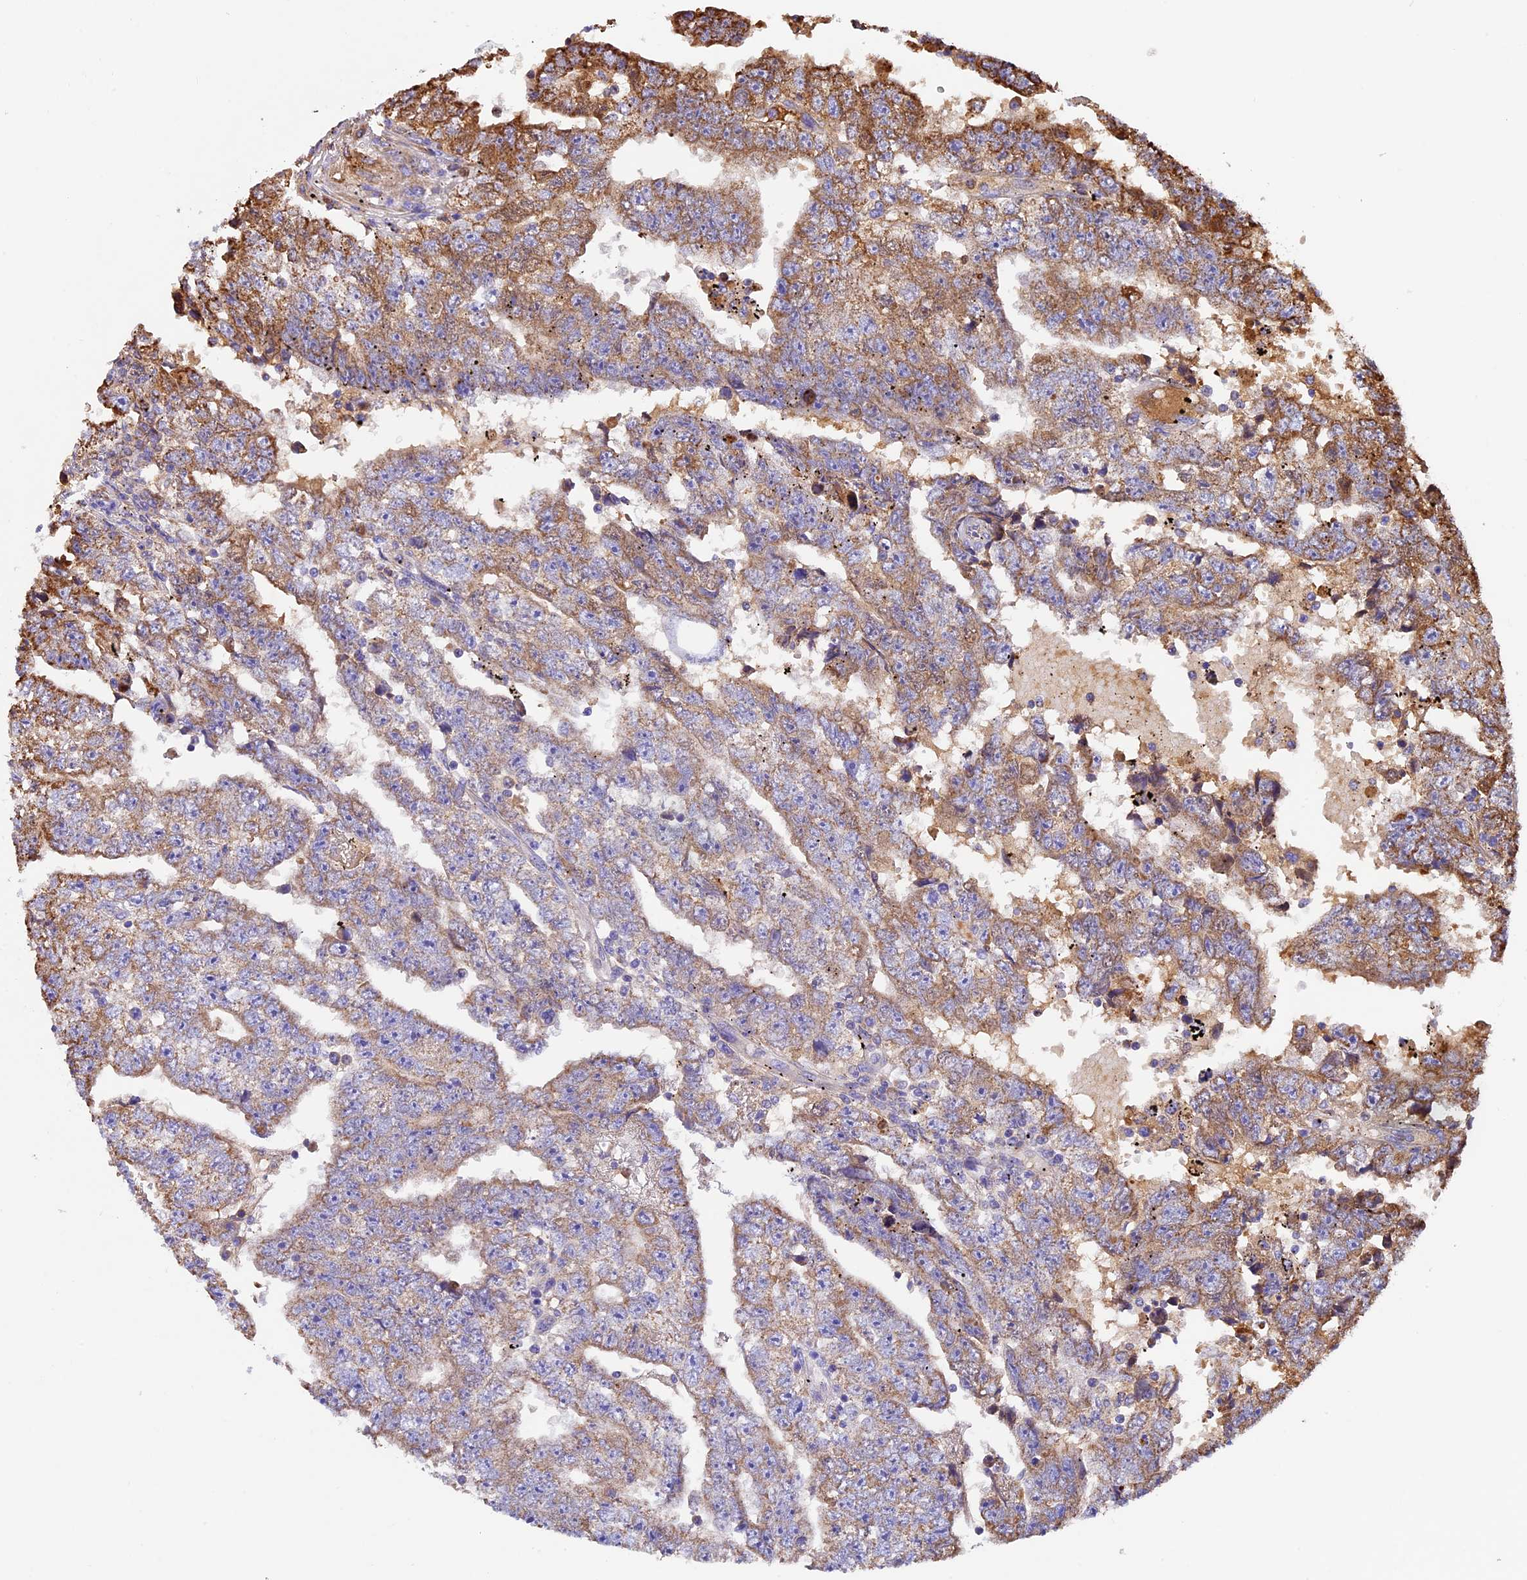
{"staining": {"intensity": "moderate", "quantity": "25%-75%", "location": "cytoplasmic/membranous"}, "tissue": "testis cancer", "cell_type": "Tumor cells", "image_type": "cancer", "snomed": [{"axis": "morphology", "description": "Carcinoma, Embryonal, NOS"}, {"axis": "topography", "description": "Testis"}], "caption": "Testis cancer stained with IHC demonstrates moderate cytoplasmic/membranous staining in approximately 25%-75% of tumor cells. The staining was performed using DAB (3,3'-diaminobenzidine) to visualize the protein expression in brown, while the nuclei were stained in blue with hematoxylin (Magnification: 20x).", "gene": "OCEL1", "patient": {"sex": "male", "age": 25}}